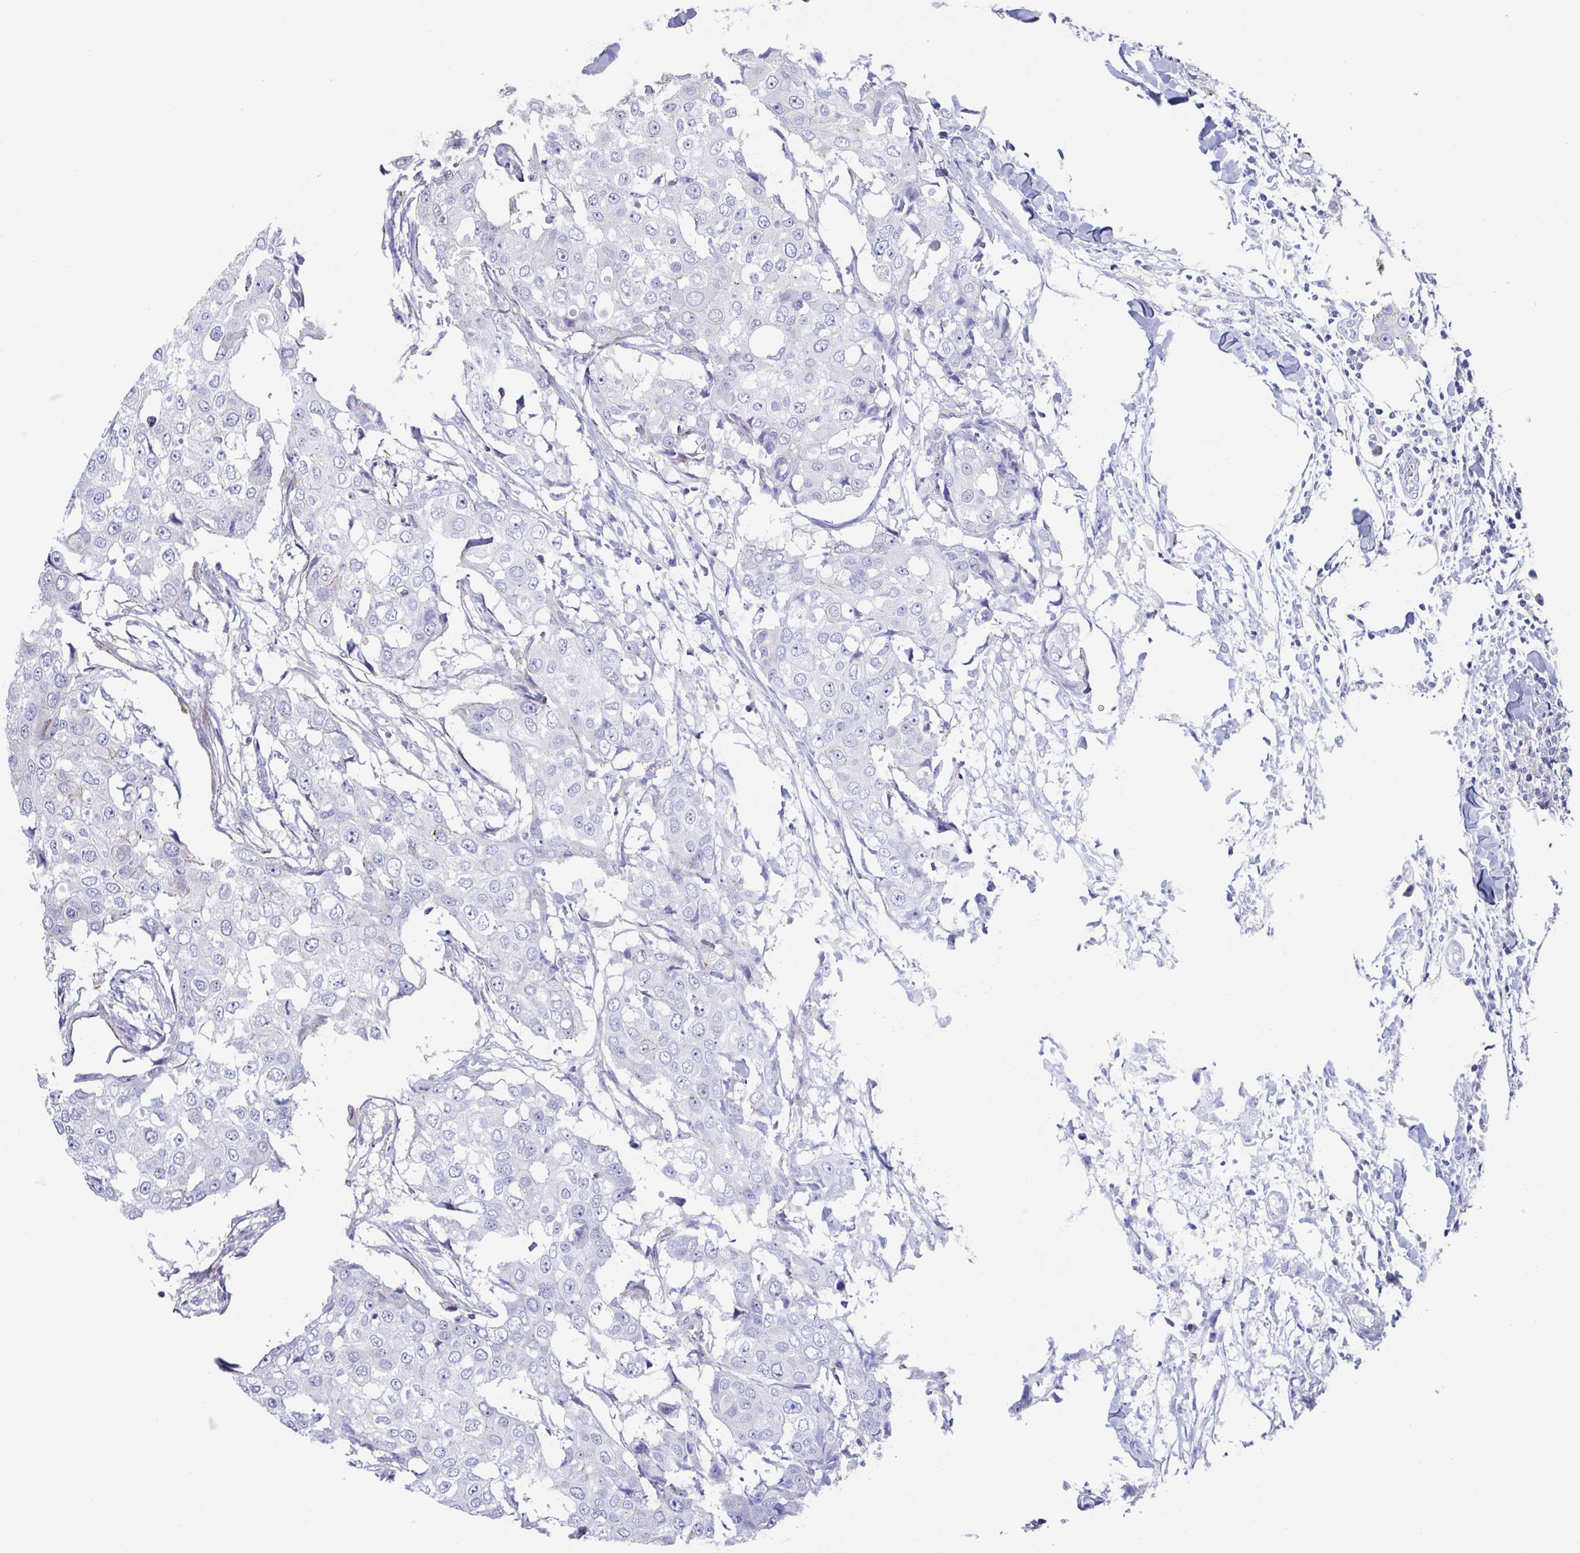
{"staining": {"intensity": "negative", "quantity": "none", "location": "none"}, "tissue": "breast cancer", "cell_type": "Tumor cells", "image_type": "cancer", "snomed": [{"axis": "morphology", "description": "Duct carcinoma"}, {"axis": "topography", "description": "Breast"}], "caption": "A histopathology image of human intraductal carcinoma (breast) is negative for staining in tumor cells.", "gene": "CDH2", "patient": {"sex": "female", "age": 27}}